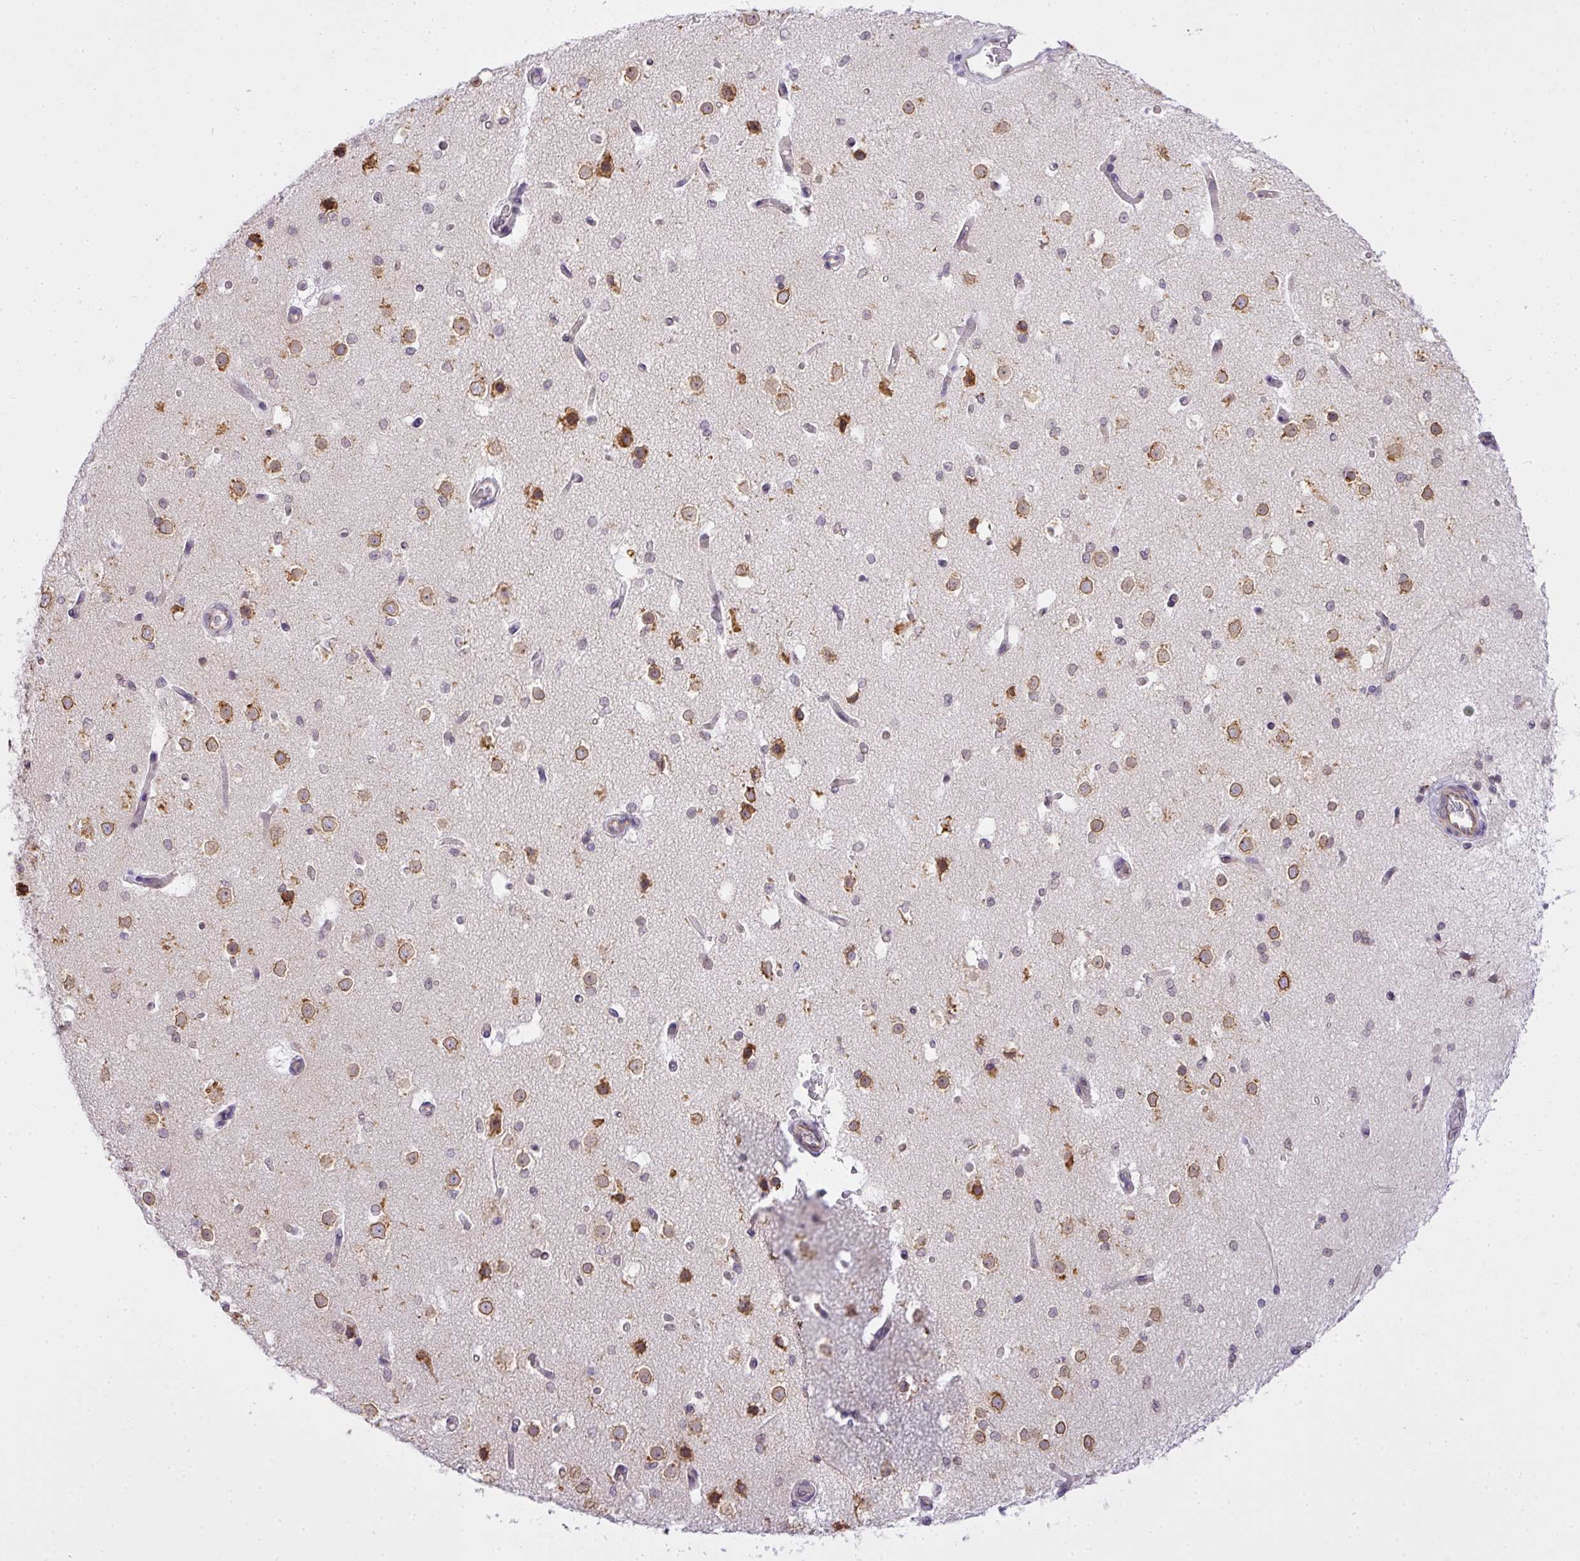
{"staining": {"intensity": "negative", "quantity": "none", "location": "none"}, "tissue": "cerebral cortex", "cell_type": "Endothelial cells", "image_type": "normal", "snomed": [{"axis": "morphology", "description": "Normal tissue, NOS"}, {"axis": "morphology", "description": "Inflammation, NOS"}, {"axis": "topography", "description": "Cerebral cortex"}], "caption": "DAB (3,3'-diaminobenzidine) immunohistochemical staining of benign cerebral cortex reveals no significant positivity in endothelial cells. (Brightfield microscopy of DAB immunohistochemistry at high magnification).", "gene": "COX18", "patient": {"sex": "male", "age": 6}}